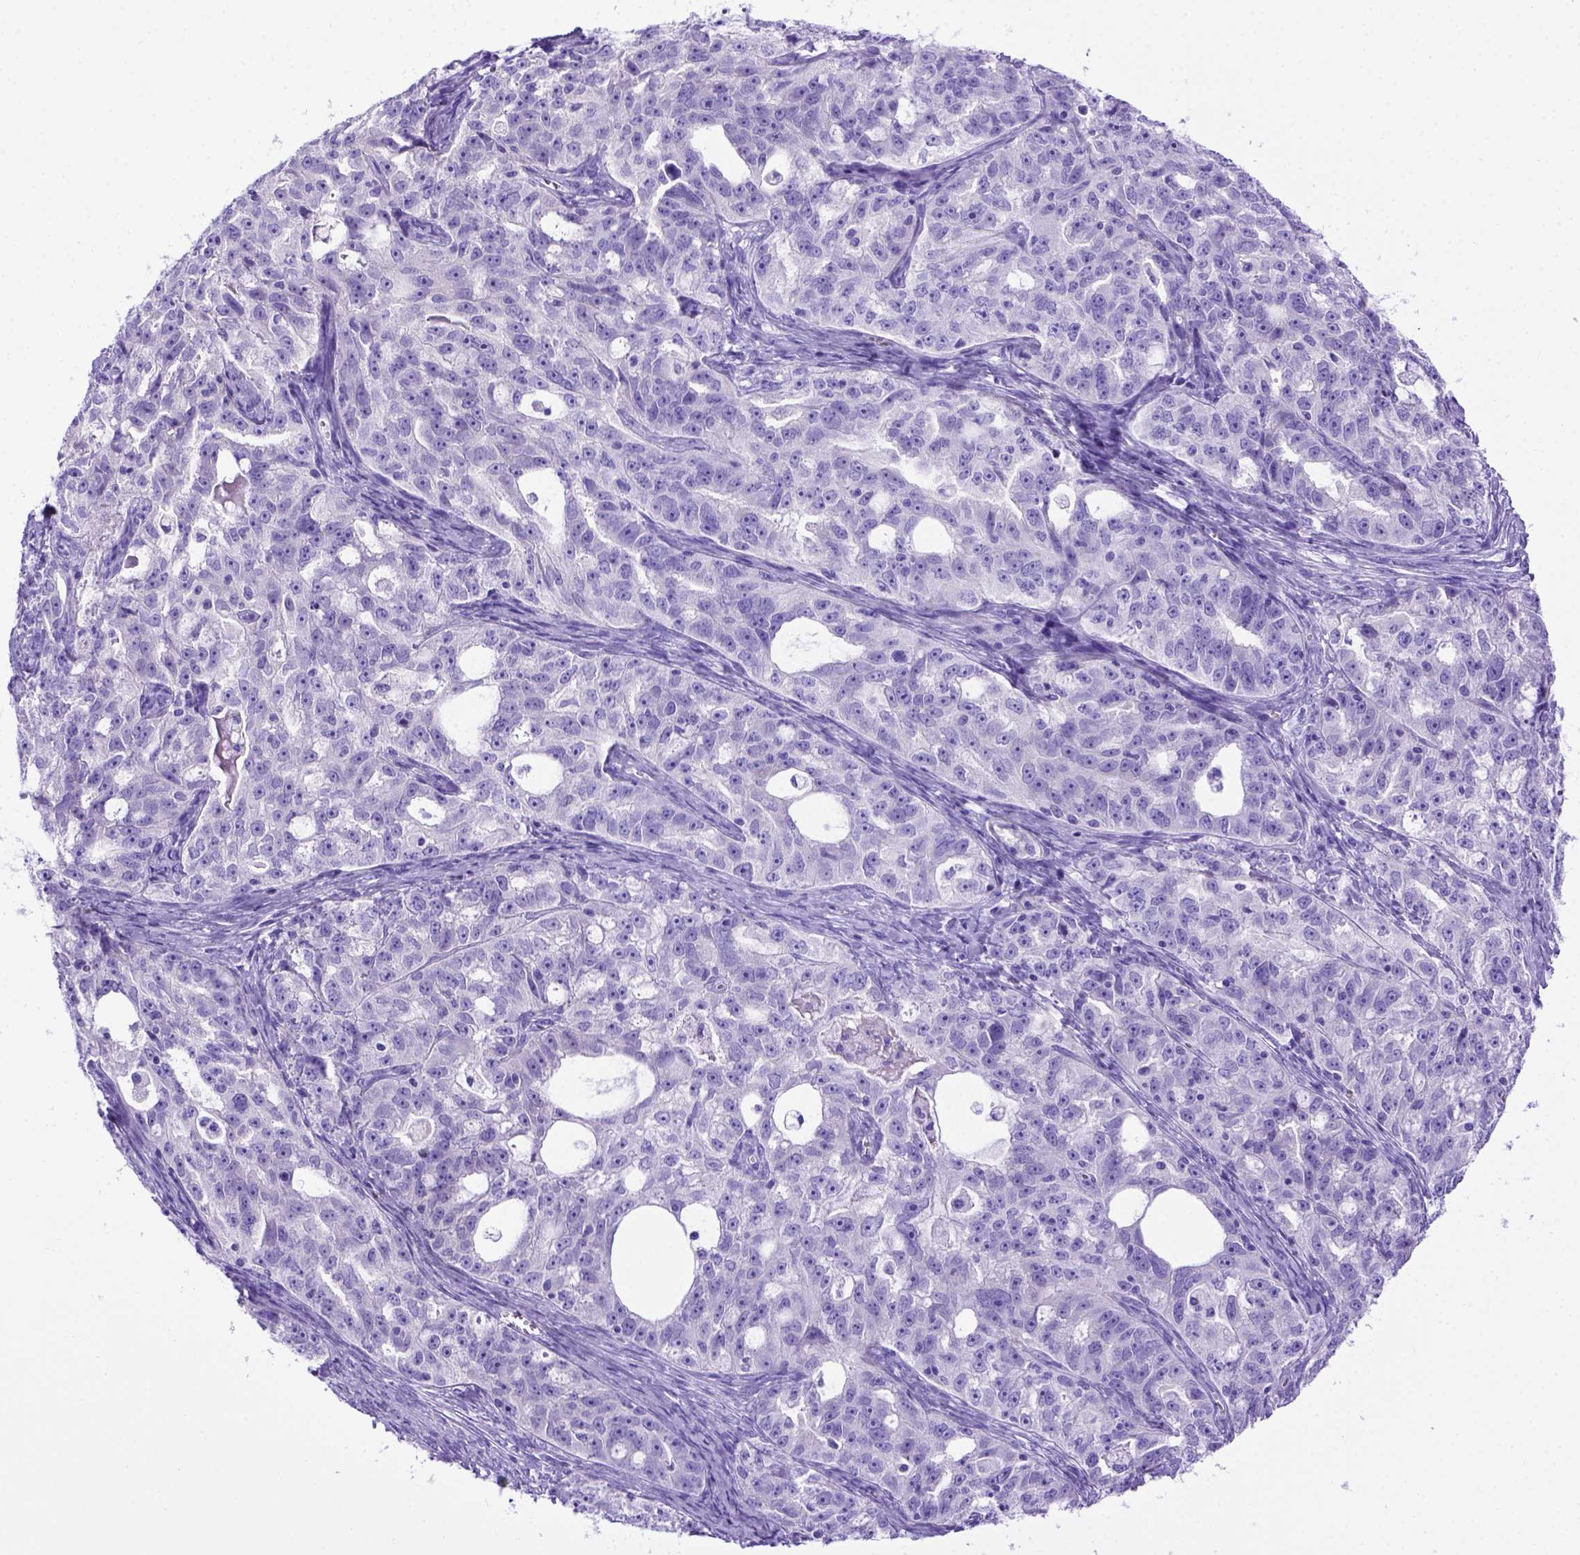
{"staining": {"intensity": "negative", "quantity": "none", "location": "none"}, "tissue": "ovarian cancer", "cell_type": "Tumor cells", "image_type": "cancer", "snomed": [{"axis": "morphology", "description": "Cystadenocarcinoma, serous, NOS"}, {"axis": "topography", "description": "Ovary"}], "caption": "Photomicrograph shows no protein positivity in tumor cells of ovarian cancer tissue. The staining was performed using DAB to visualize the protein expression in brown, while the nuclei were stained in blue with hematoxylin (Magnification: 20x).", "gene": "MEOX2", "patient": {"sex": "female", "age": 51}}